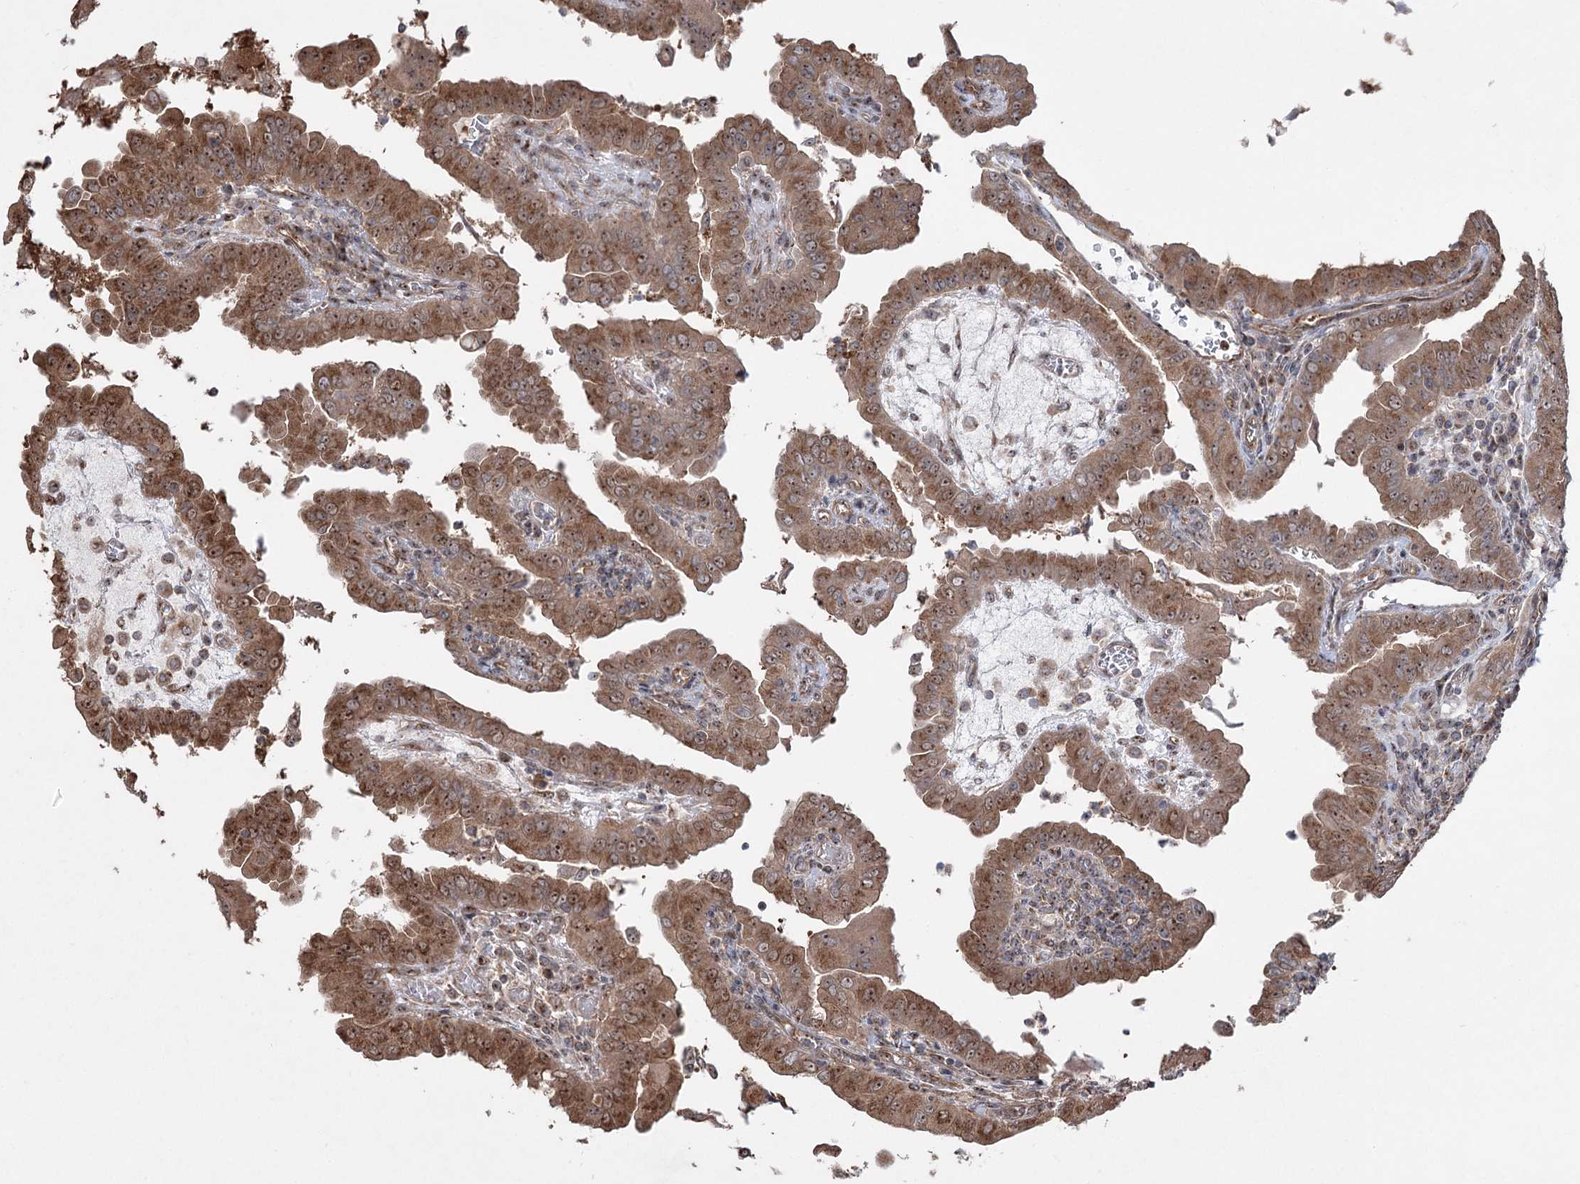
{"staining": {"intensity": "moderate", "quantity": ">75%", "location": "cytoplasmic/membranous,nuclear"}, "tissue": "thyroid cancer", "cell_type": "Tumor cells", "image_type": "cancer", "snomed": [{"axis": "morphology", "description": "Papillary adenocarcinoma, NOS"}, {"axis": "topography", "description": "Thyroid gland"}], "caption": "An immunohistochemistry photomicrograph of neoplastic tissue is shown. Protein staining in brown shows moderate cytoplasmic/membranous and nuclear positivity in thyroid papillary adenocarcinoma within tumor cells.", "gene": "SERINC5", "patient": {"sex": "male", "age": 33}}